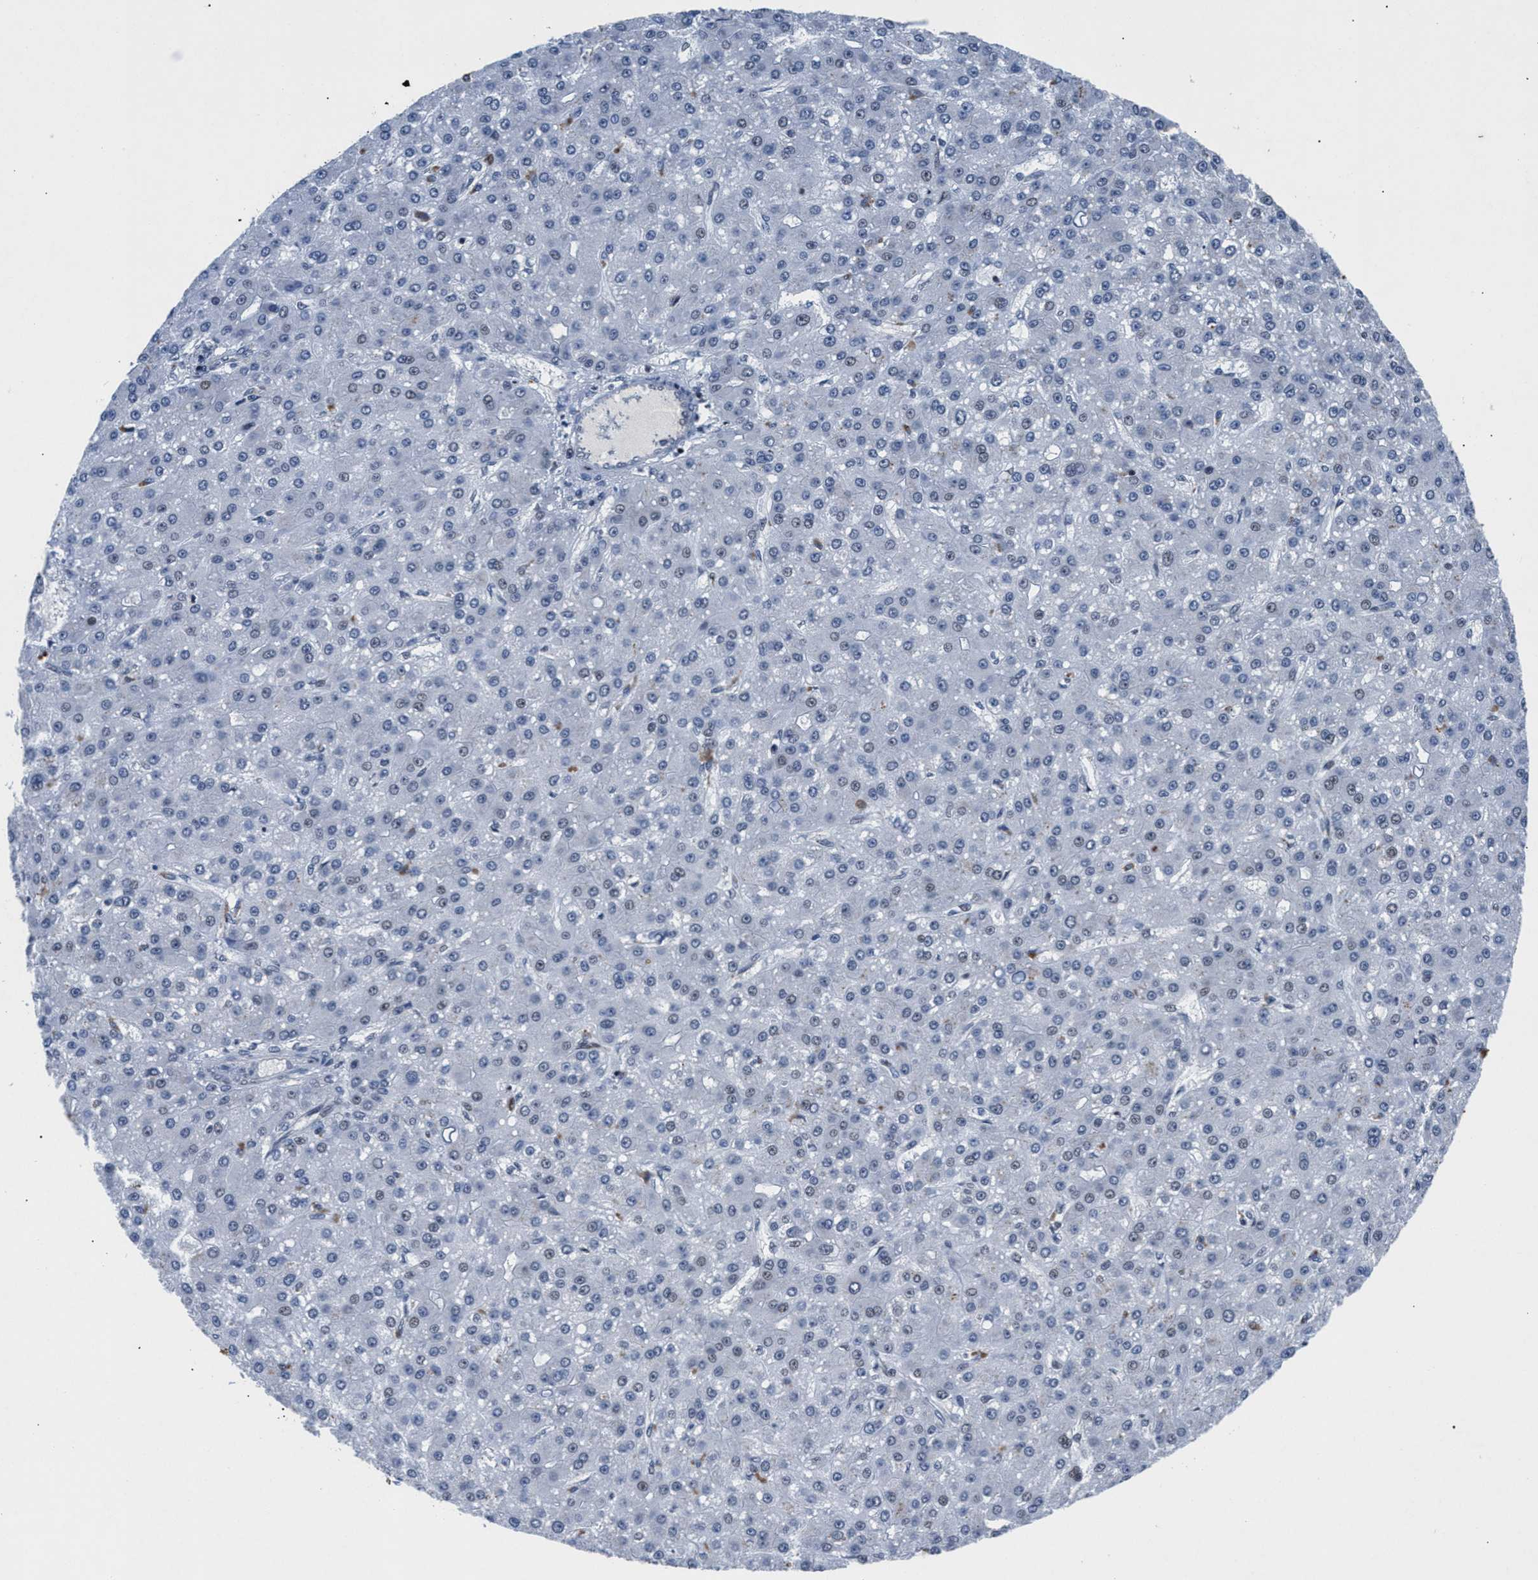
{"staining": {"intensity": "negative", "quantity": "none", "location": "none"}, "tissue": "liver cancer", "cell_type": "Tumor cells", "image_type": "cancer", "snomed": [{"axis": "morphology", "description": "Carcinoma, Hepatocellular, NOS"}, {"axis": "topography", "description": "Liver"}], "caption": "This is a histopathology image of immunohistochemistry (IHC) staining of liver cancer (hepatocellular carcinoma), which shows no positivity in tumor cells.", "gene": "WDR81", "patient": {"sex": "male", "age": 67}}